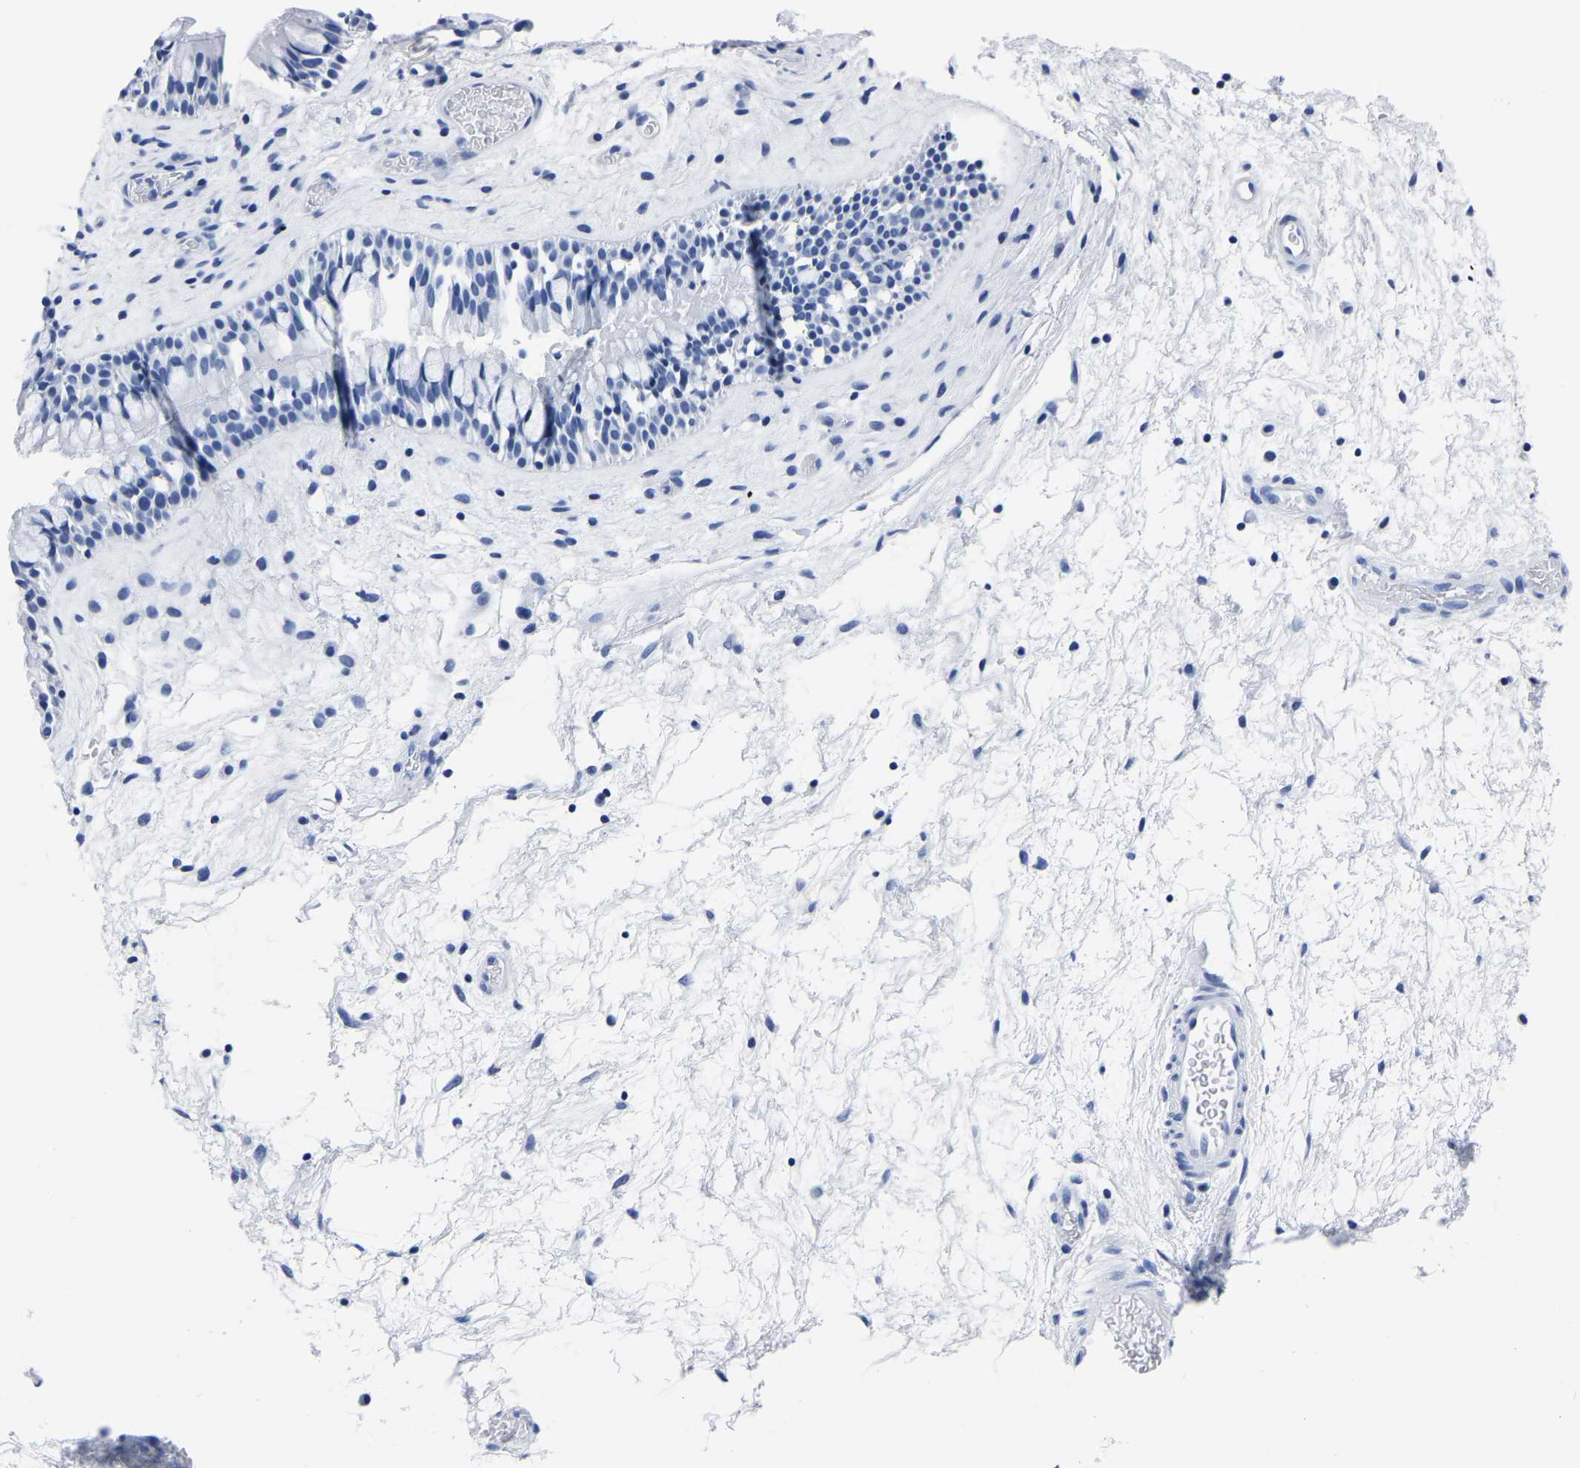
{"staining": {"intensity": "negative", "quantity": "none", "location": "none"}, "tissue": "nasopharynx", "cell_type": "Respiratory epithelial cells", "image_type": "normal", "snomed": [{"axis": "morphology", "description": "Normal tissue, NOS"}, {"axis": "morphology", "description": "Inflammation, NOS"}, {"axis": "topography", "description": "Nasopharynx"}], "caption": "Image shows no significant protein positivity in respiratory epithelial cells of benign nasopharynx.", "gene": "IMPG2", "patient": {"sex": "male", "age": 48}}